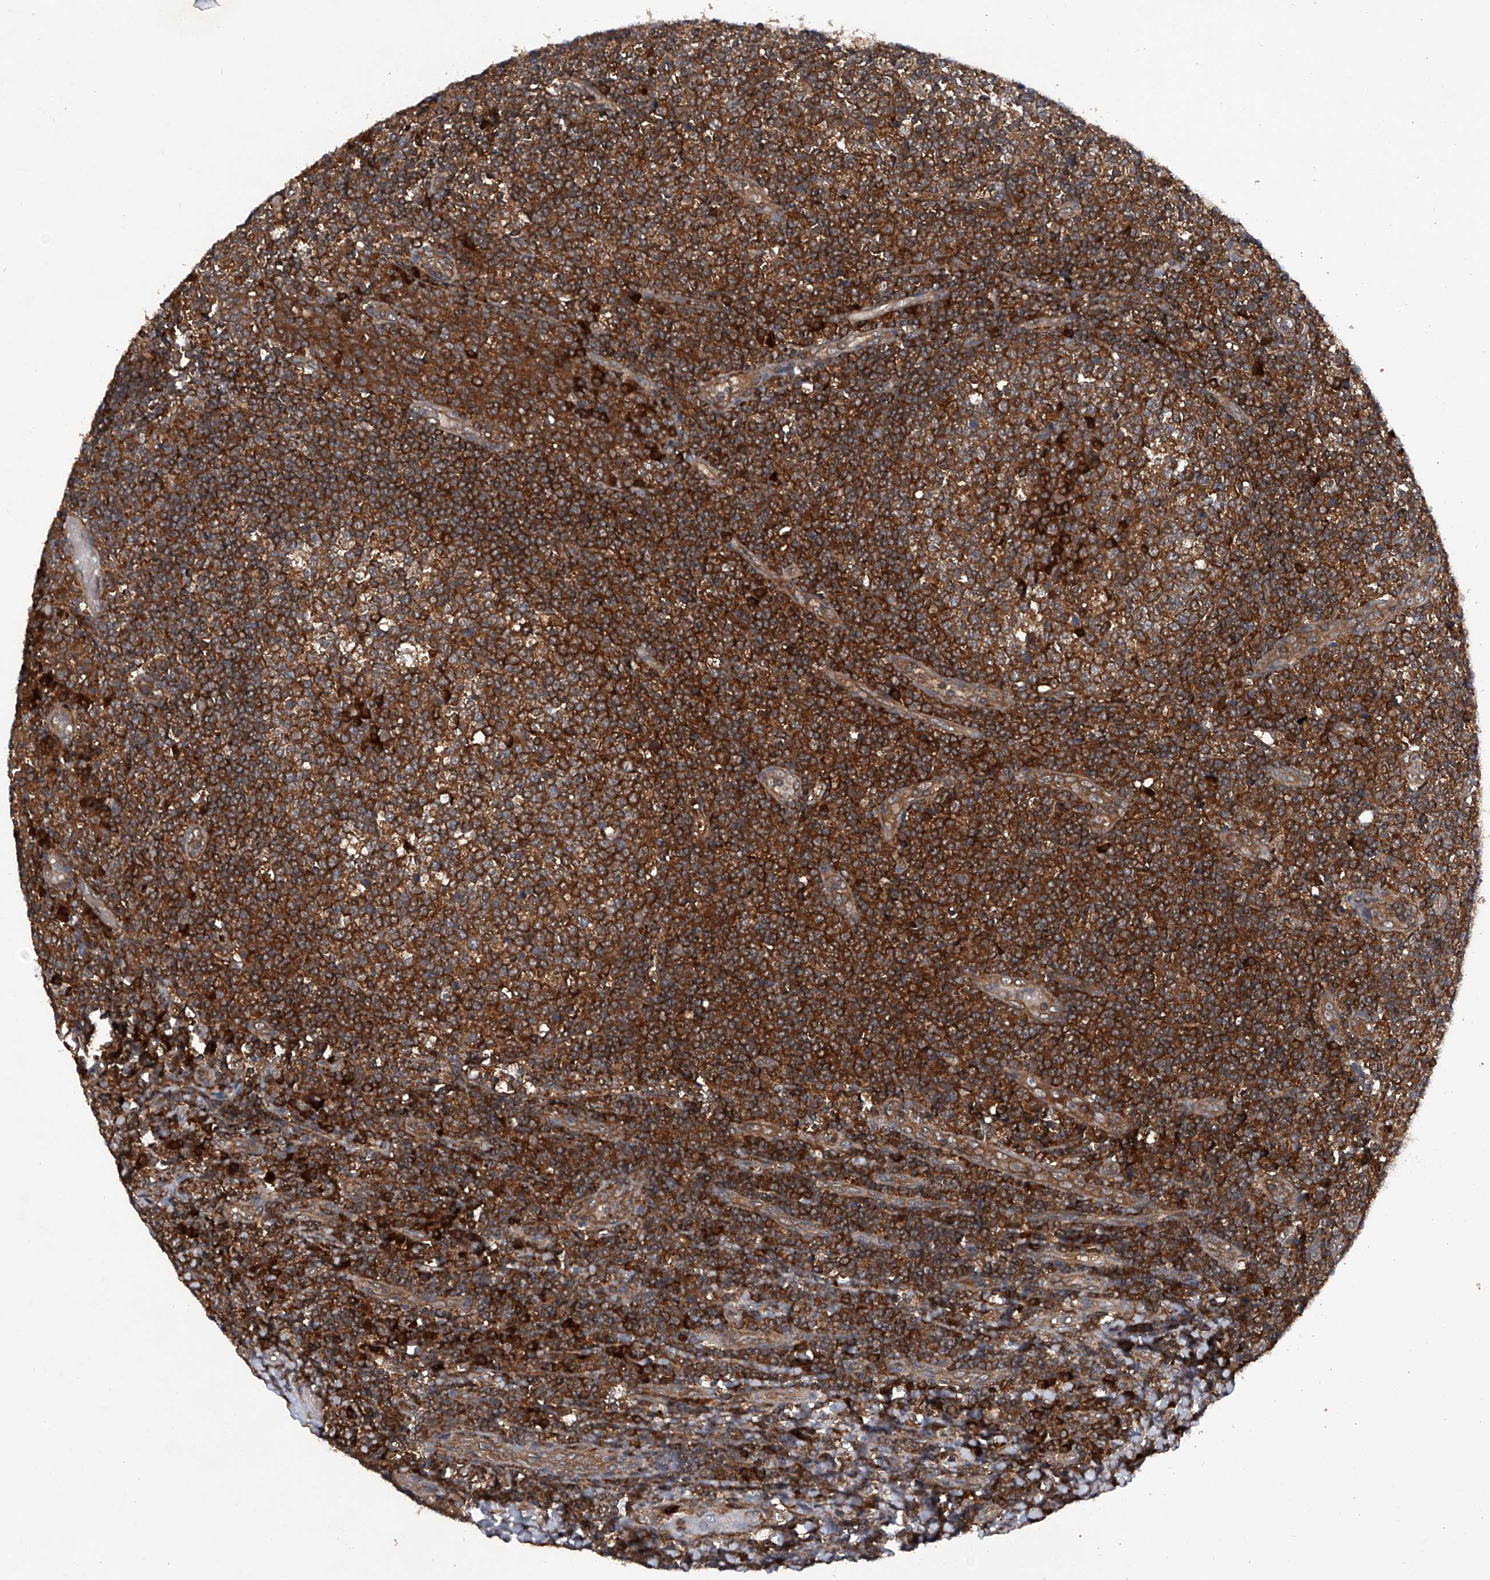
{"staining": {"intensity": "strong", "quantity": ">75%", "location": "cytoplasmic/membranous"}, "tissue": "tonsil", "cell_type": "Germinal center cells", "image_type": "normal", "snomed": [{"axis": "morphology", "description": "Normal tissue, NOS"}, {"axis": "topography", "description": "Tonsil"}], "caption": "Strong cytoplasmic/membranous positivity for a protein is present in approximately >75% of germinal center cells of unremarkable tonsil using immunohistochemistry (IHC).", "gene": "ASCC3", "patient": {"sex": "female", "age": 19}}